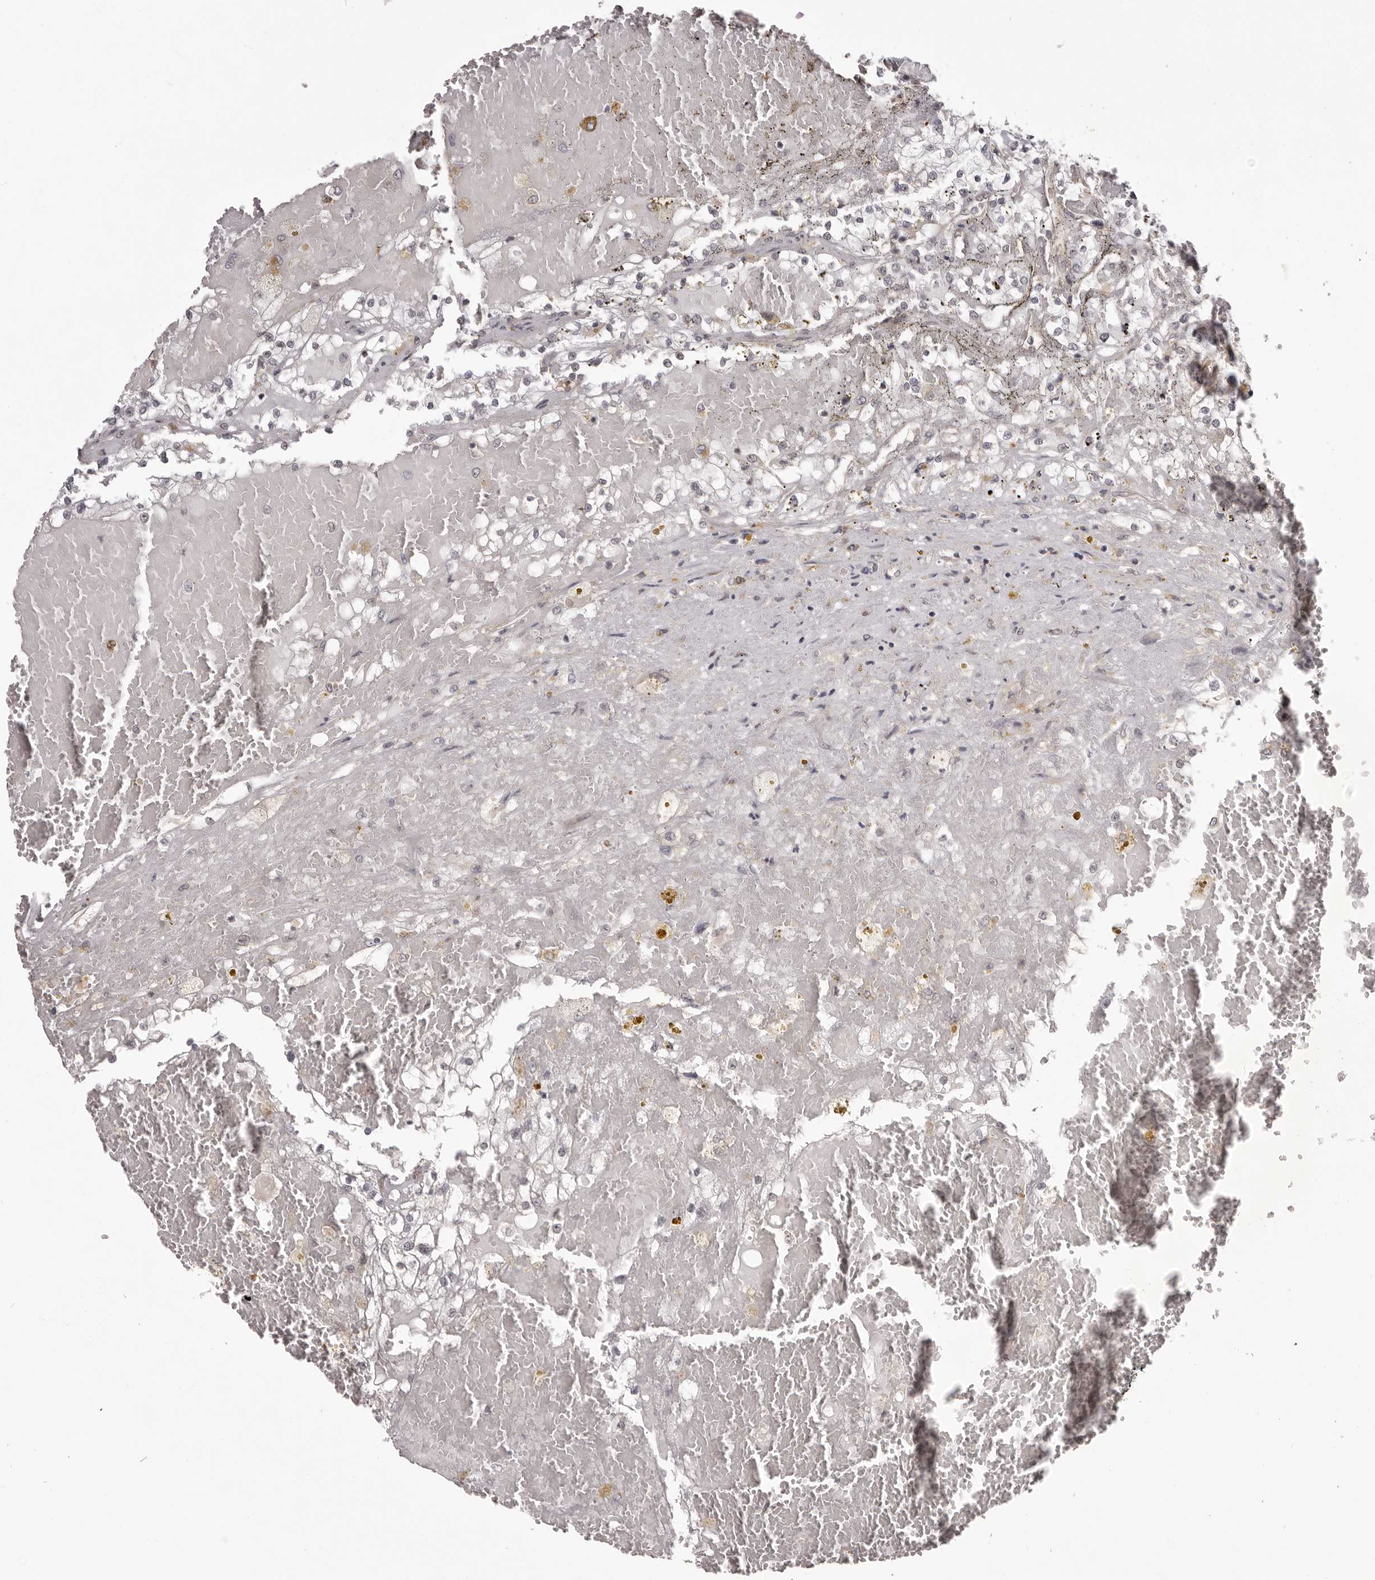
{"staining": {"intensity": "negative", "quantity": "none", "location": "none"}, "tissue": "renal cancer", "cell_type": "Tumor cells", "image_type": "cancer", "snomed": [{"axis": "morphology", "description": "Normal tissue, NOS"}, {"axis": "morphology", "description": "Adenocarcinoma, NOS"}, {"axis": "topography", "description": "Kidney"}], "caption": "A photomicrograph of human adenocarcinoma (renal) is negative for staining in tumor cells.", "gene": "RNF2", "patient": {"sex": "male", "age": 68}}